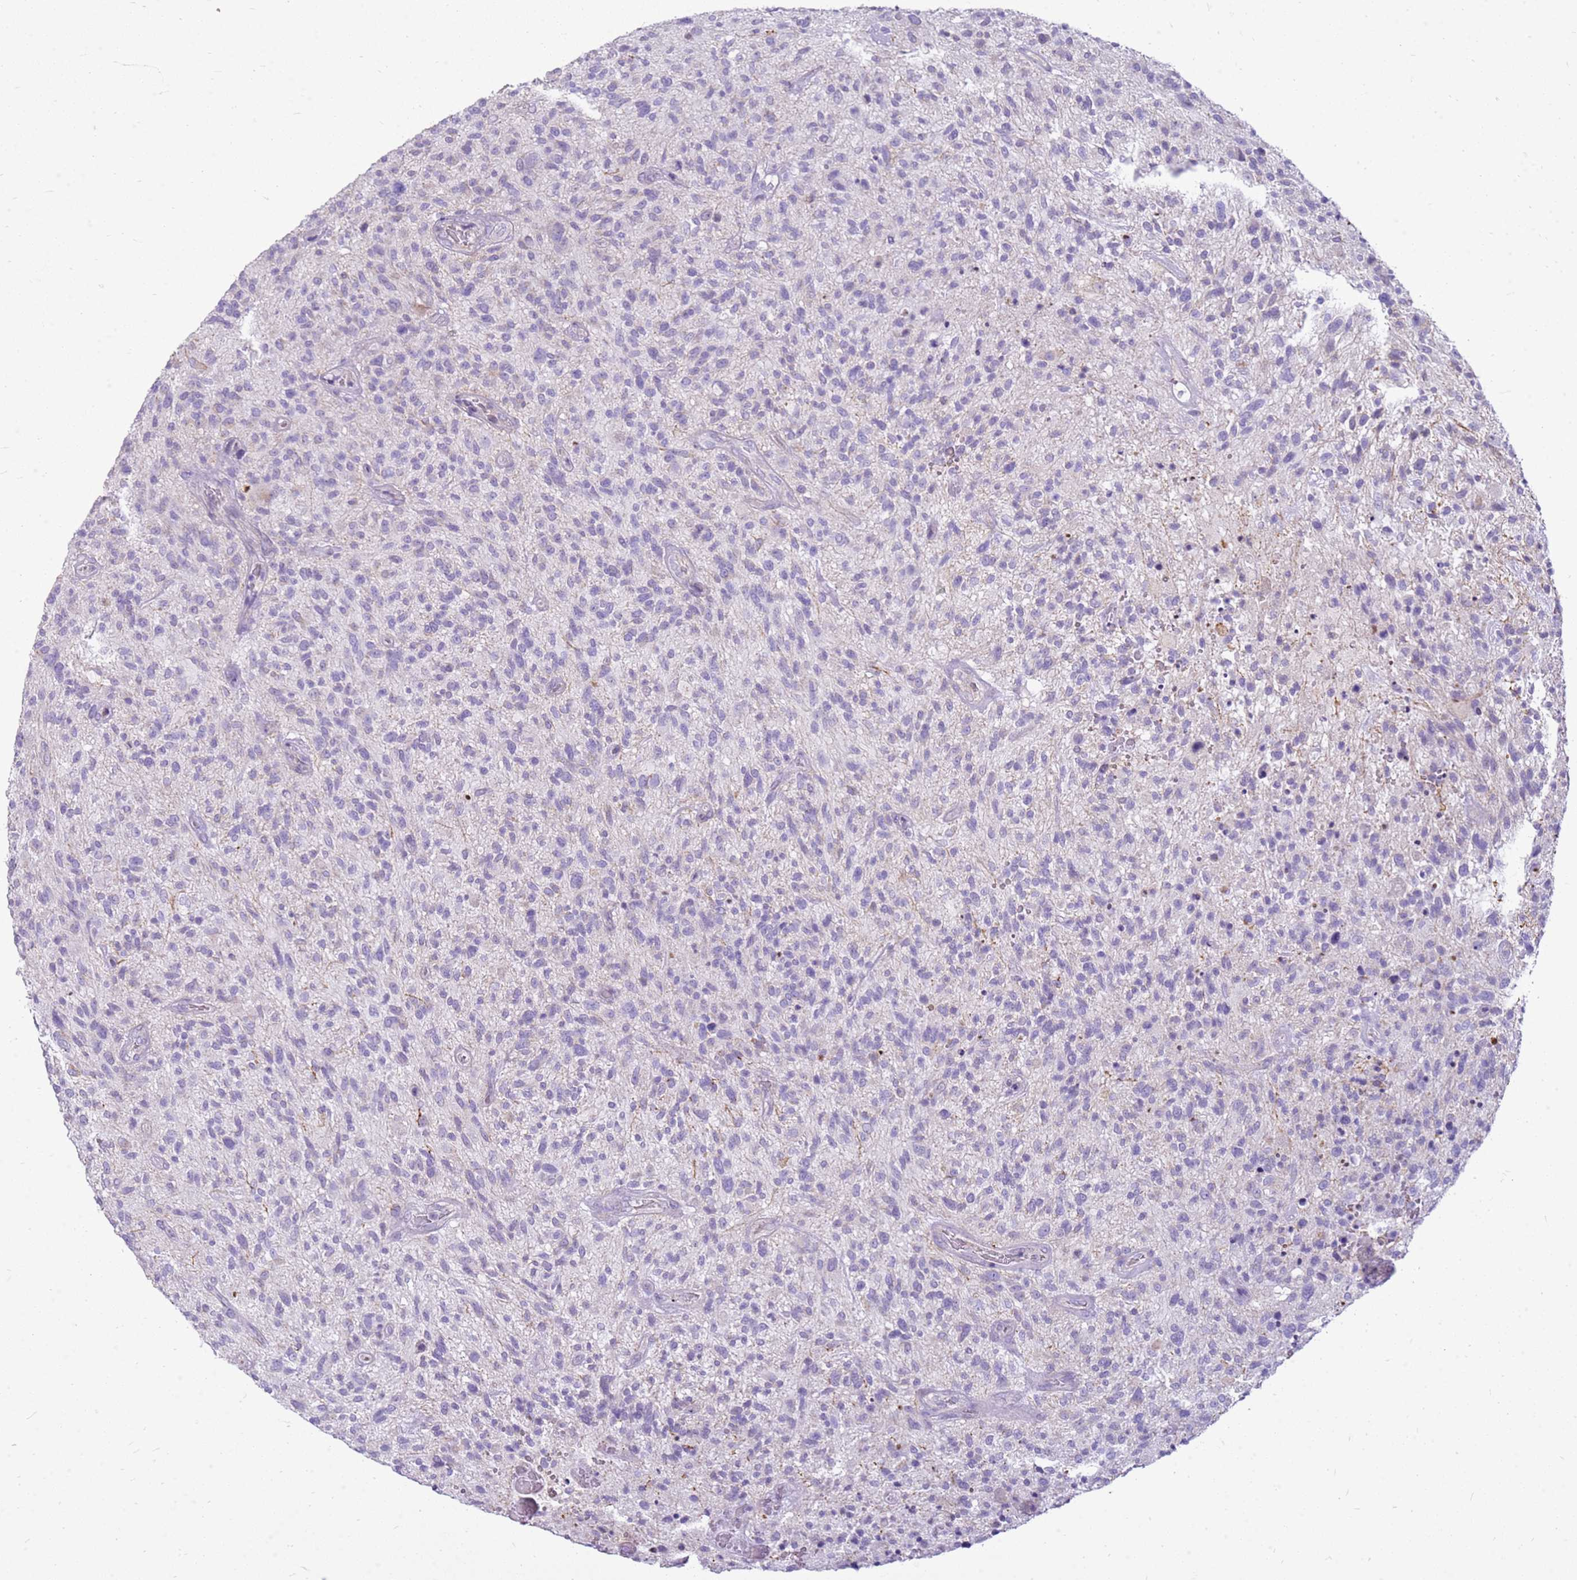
{"staining": {"intensity": "negative", "quantity": "none", "location": "none"}, "tissue": "glioma", "cell_type": "Tumor cells", "image_type": "cancer", "snomed": [{"axis": "morphology", "description": "Glioma, malignant, High grade"}, {"axis": "topography", "description": "Brain"}], "caption": "Glioma stained for a protein using immunohistochemistry (IHC) reveals no expression tumor cells.", "gene": "FABP2", "patient": {"sex": "male", "age": 47}}